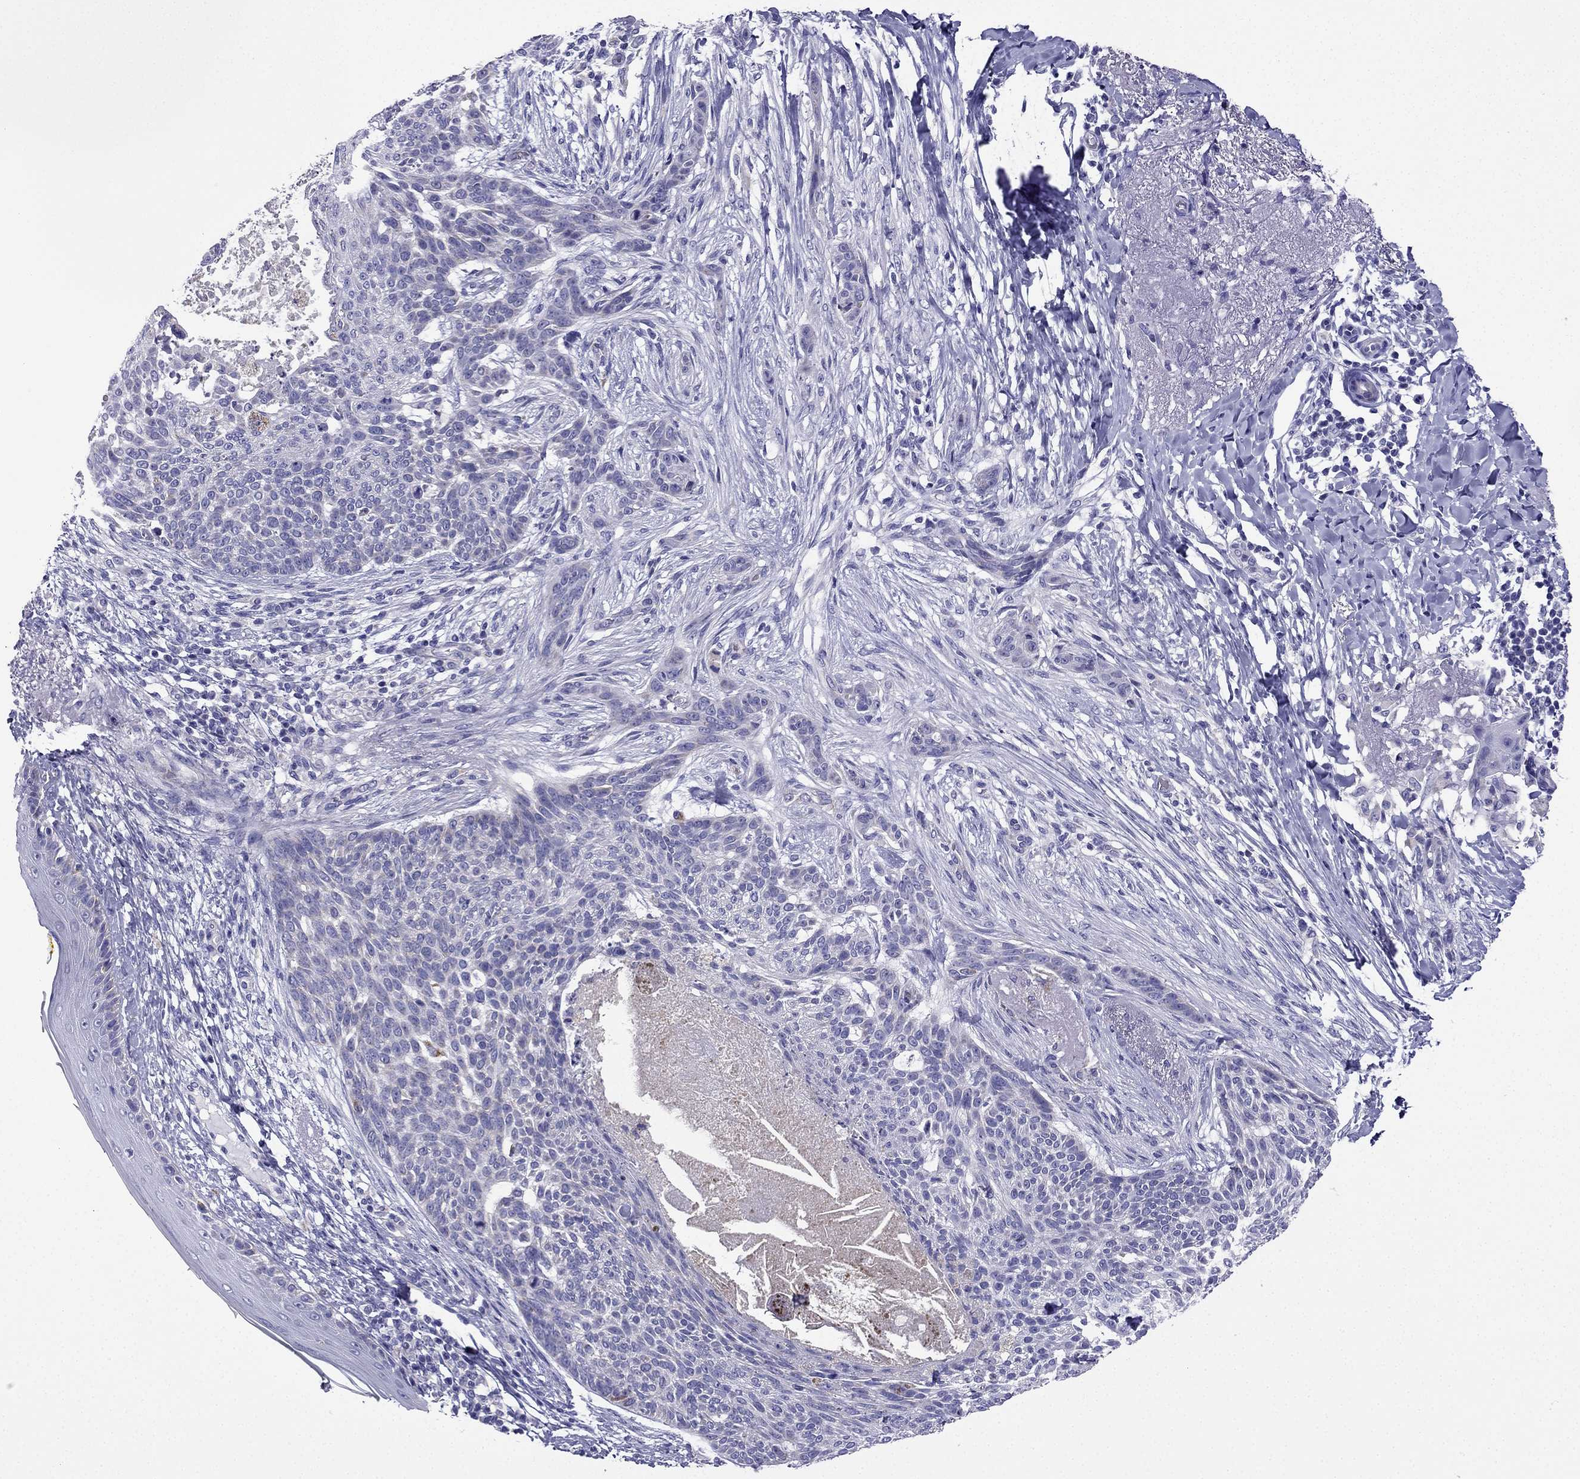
{"staining": {"intensity": "negative", "quantity": "none", "location": "none"}, "tissue": "skin cancer", "cell_type": "Tumor cells", "image_type": "cancer", "snomed": [{"axis": "morphology", "description": "Normal tissue, NOS"}, {"axis": "morphology", "description": "Basal cell carcinoma"}, {"axis": "topography", "description": "Skin"}], "caption": "An image of basal cell carcinoma (skin) stained for a protein reveals no brown staining in tumor cells.", "gene": "KIF5A", "patient": {"sex": "male", "age": 84}}